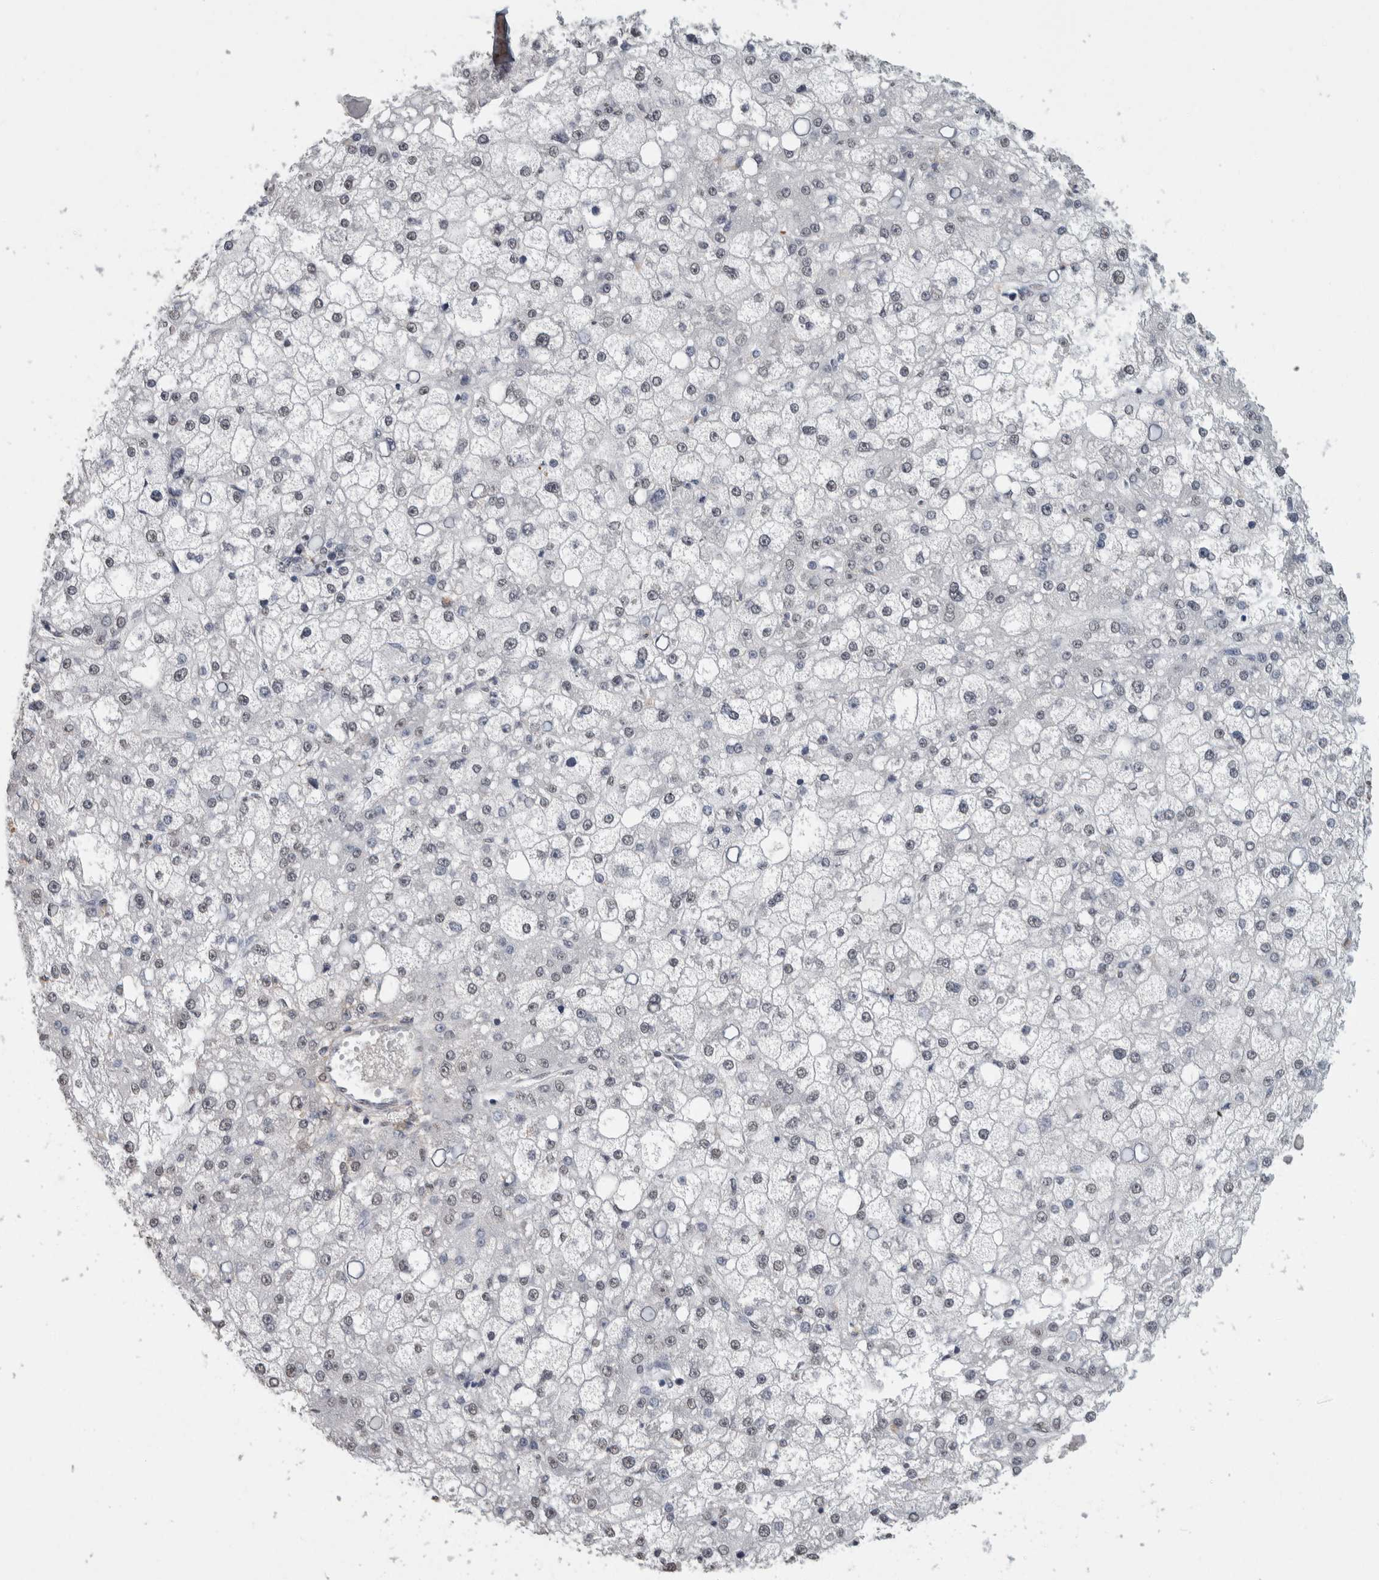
{"staining": {"intensity": "negative", "quantity": "none", "location": "none"}, "tissue": "liver cancer", "cell_type": "Tumor cells", "image_type": "cancer", "snomed": [{"axis": "morphology", "description": "Carcinoma, Hepatocellular, NOS"}, {"axis": "topography", "description": "Liver"}], "caption": "This histopathology image is of liver cancer stained with immunohistochemistry to label a protein in brown with the nuclei are counter-stained blue. There is no positivity in tumor cells.", "gene": "LTBP1", "patient": {"sex": "male", "age": 67}}